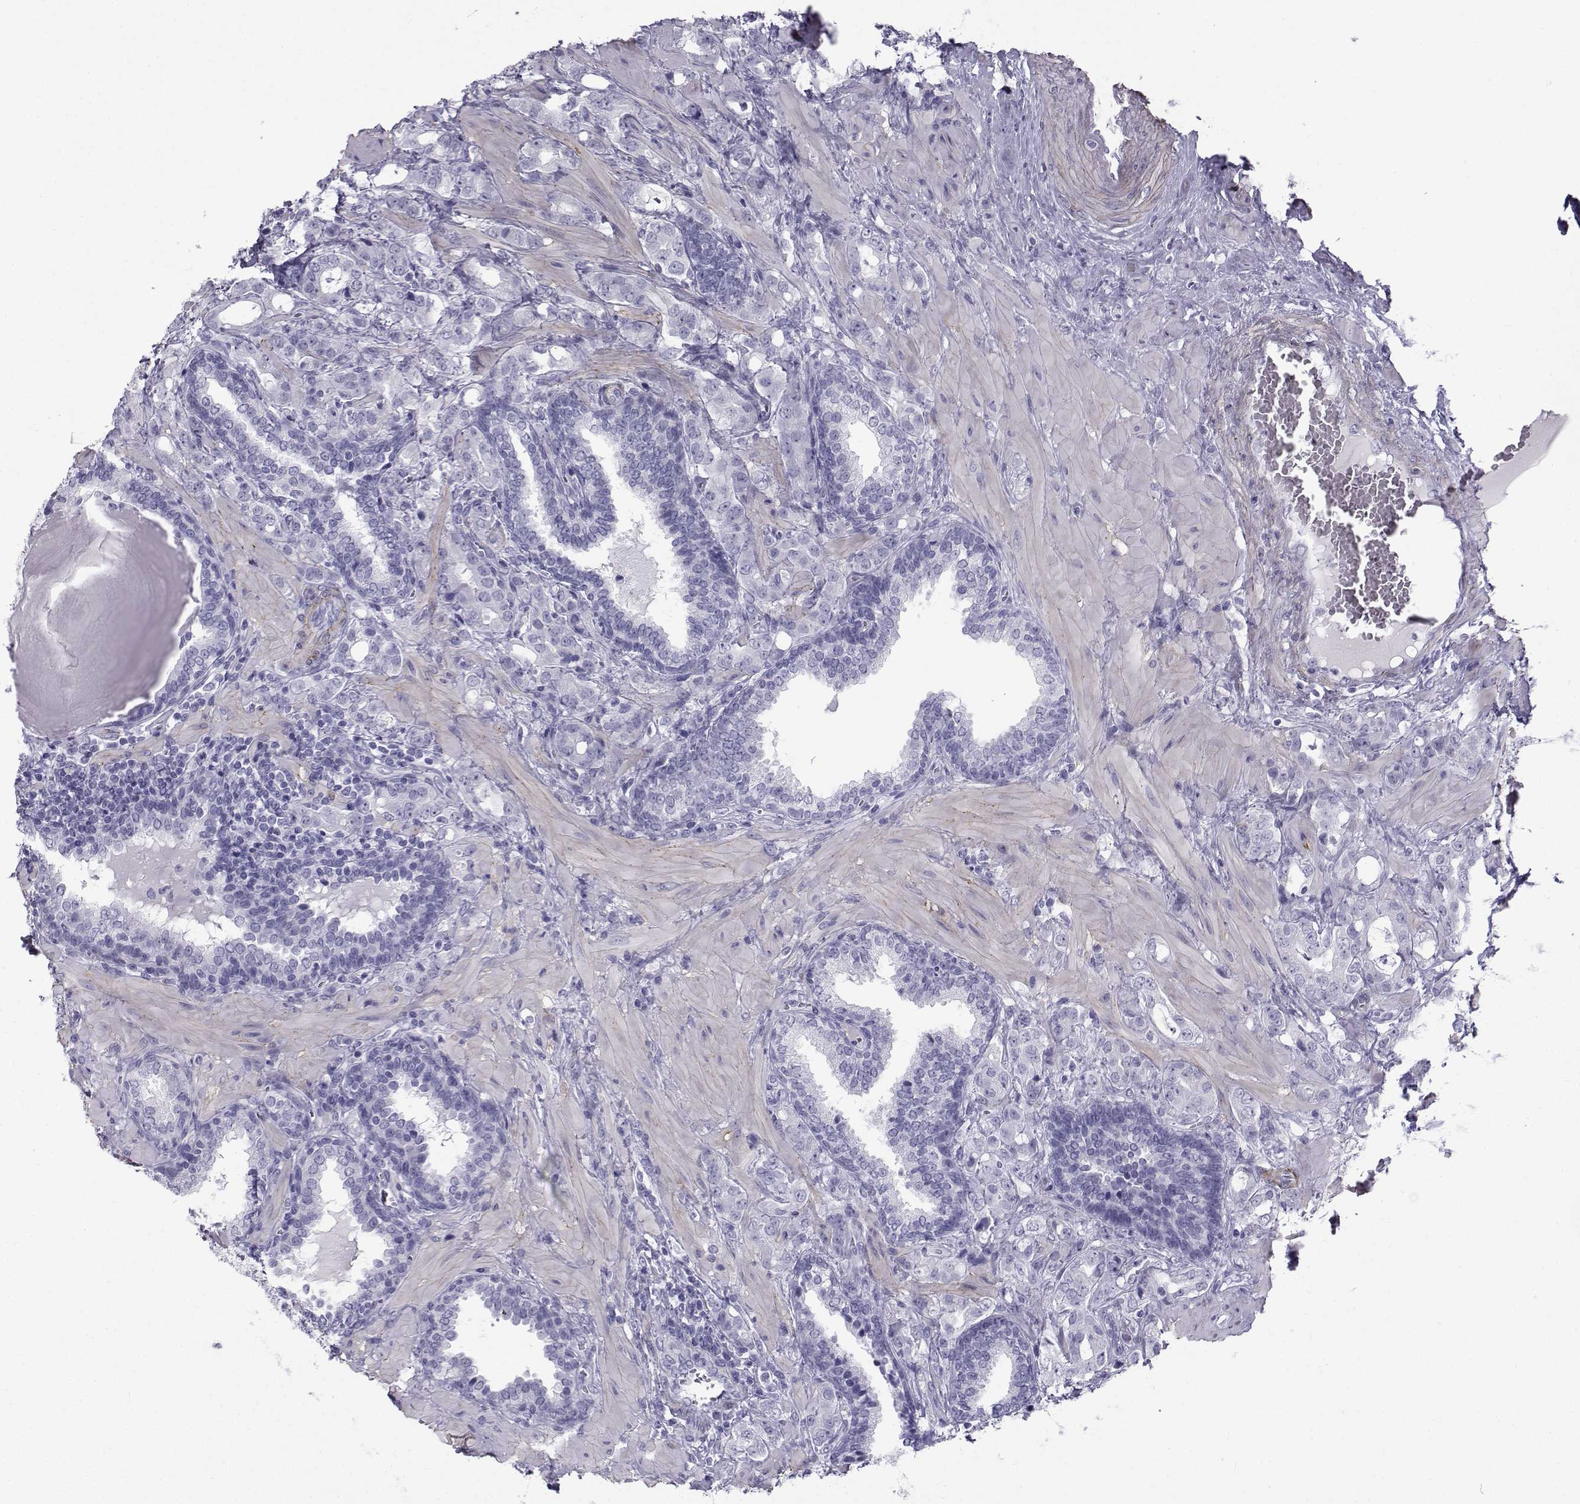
{"staining": {"intensity": "negative", "quantity": "none", "location": "none"}, "tissue": "prostate cancer", "cell_type": "Tumor cells", "image_type": "cancer", "snomed": [{"axis": "morphology", "description": "Adenocarcinoma, NOS"}, {"axis": "topography", "description": "Prostate"}], "caption": "Immunohistochemistry (IHC) photomicrograph of human prostate cancer stained for a protein (brown), which exhibits no expression in tumor cells.", "gene": "SPANXD", "patient": {"sex": "male", "age": 57}}